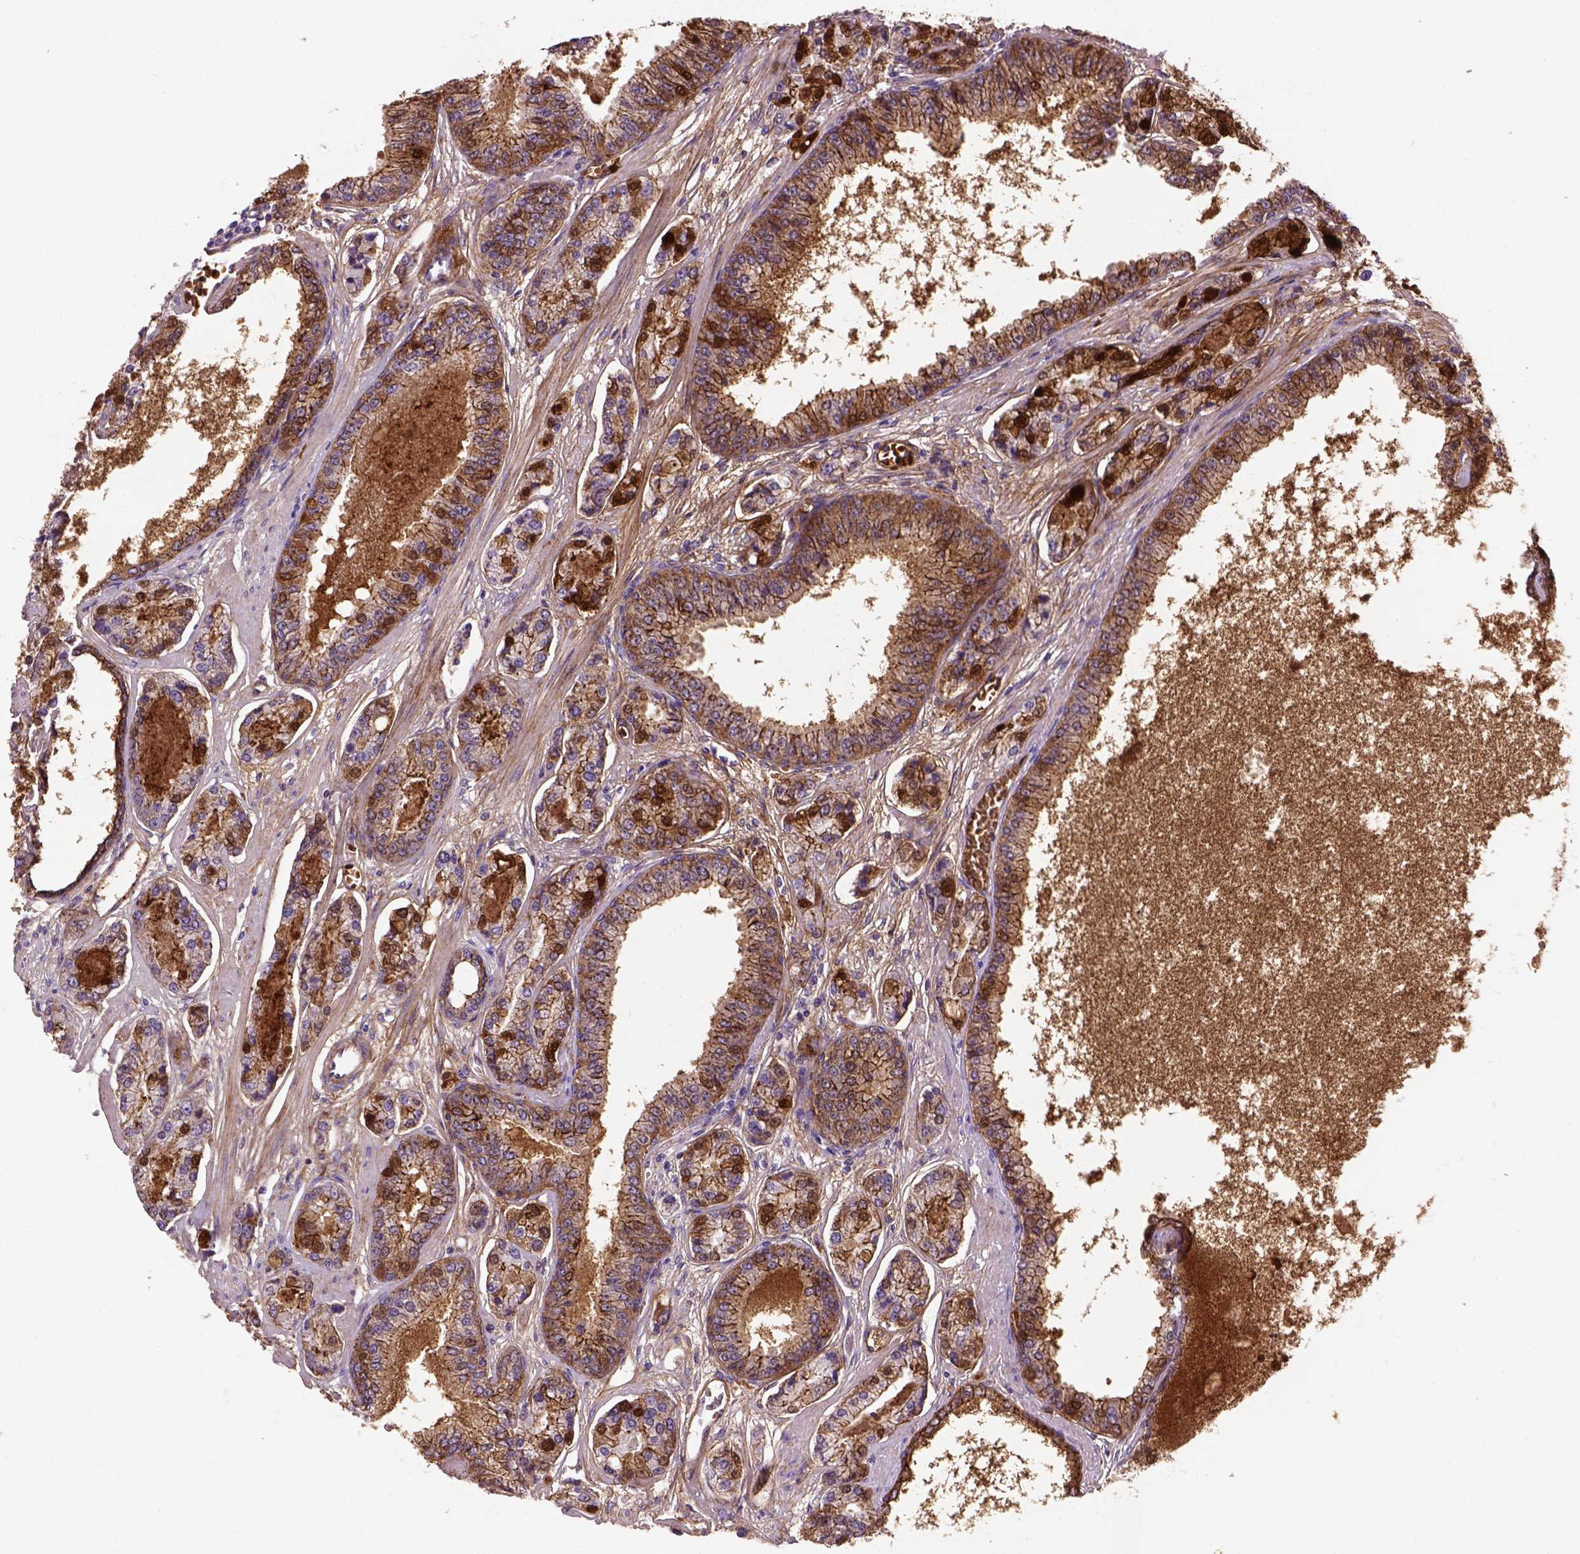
{"staining": {"intensity": "strong", "quantity": ">75%", "location": "cytoplasmic/membranous"}, "tissue": "prostate cancer", "cell_type": "Tumor cells", "image_type": "cancer", "snomed": [{"axis": "morphology", "description": "Adenocarcinoma, NOS"}, {"axis": "topography", "description": "Prostate"}], "caption": "Tumor cells show high levels of strong cytoplasmic/membranous staining in about >75% of cells in human prostate adenocarcinoma.", "gene": "CDH1", "patient": {"sex": "male", "age": 64}}